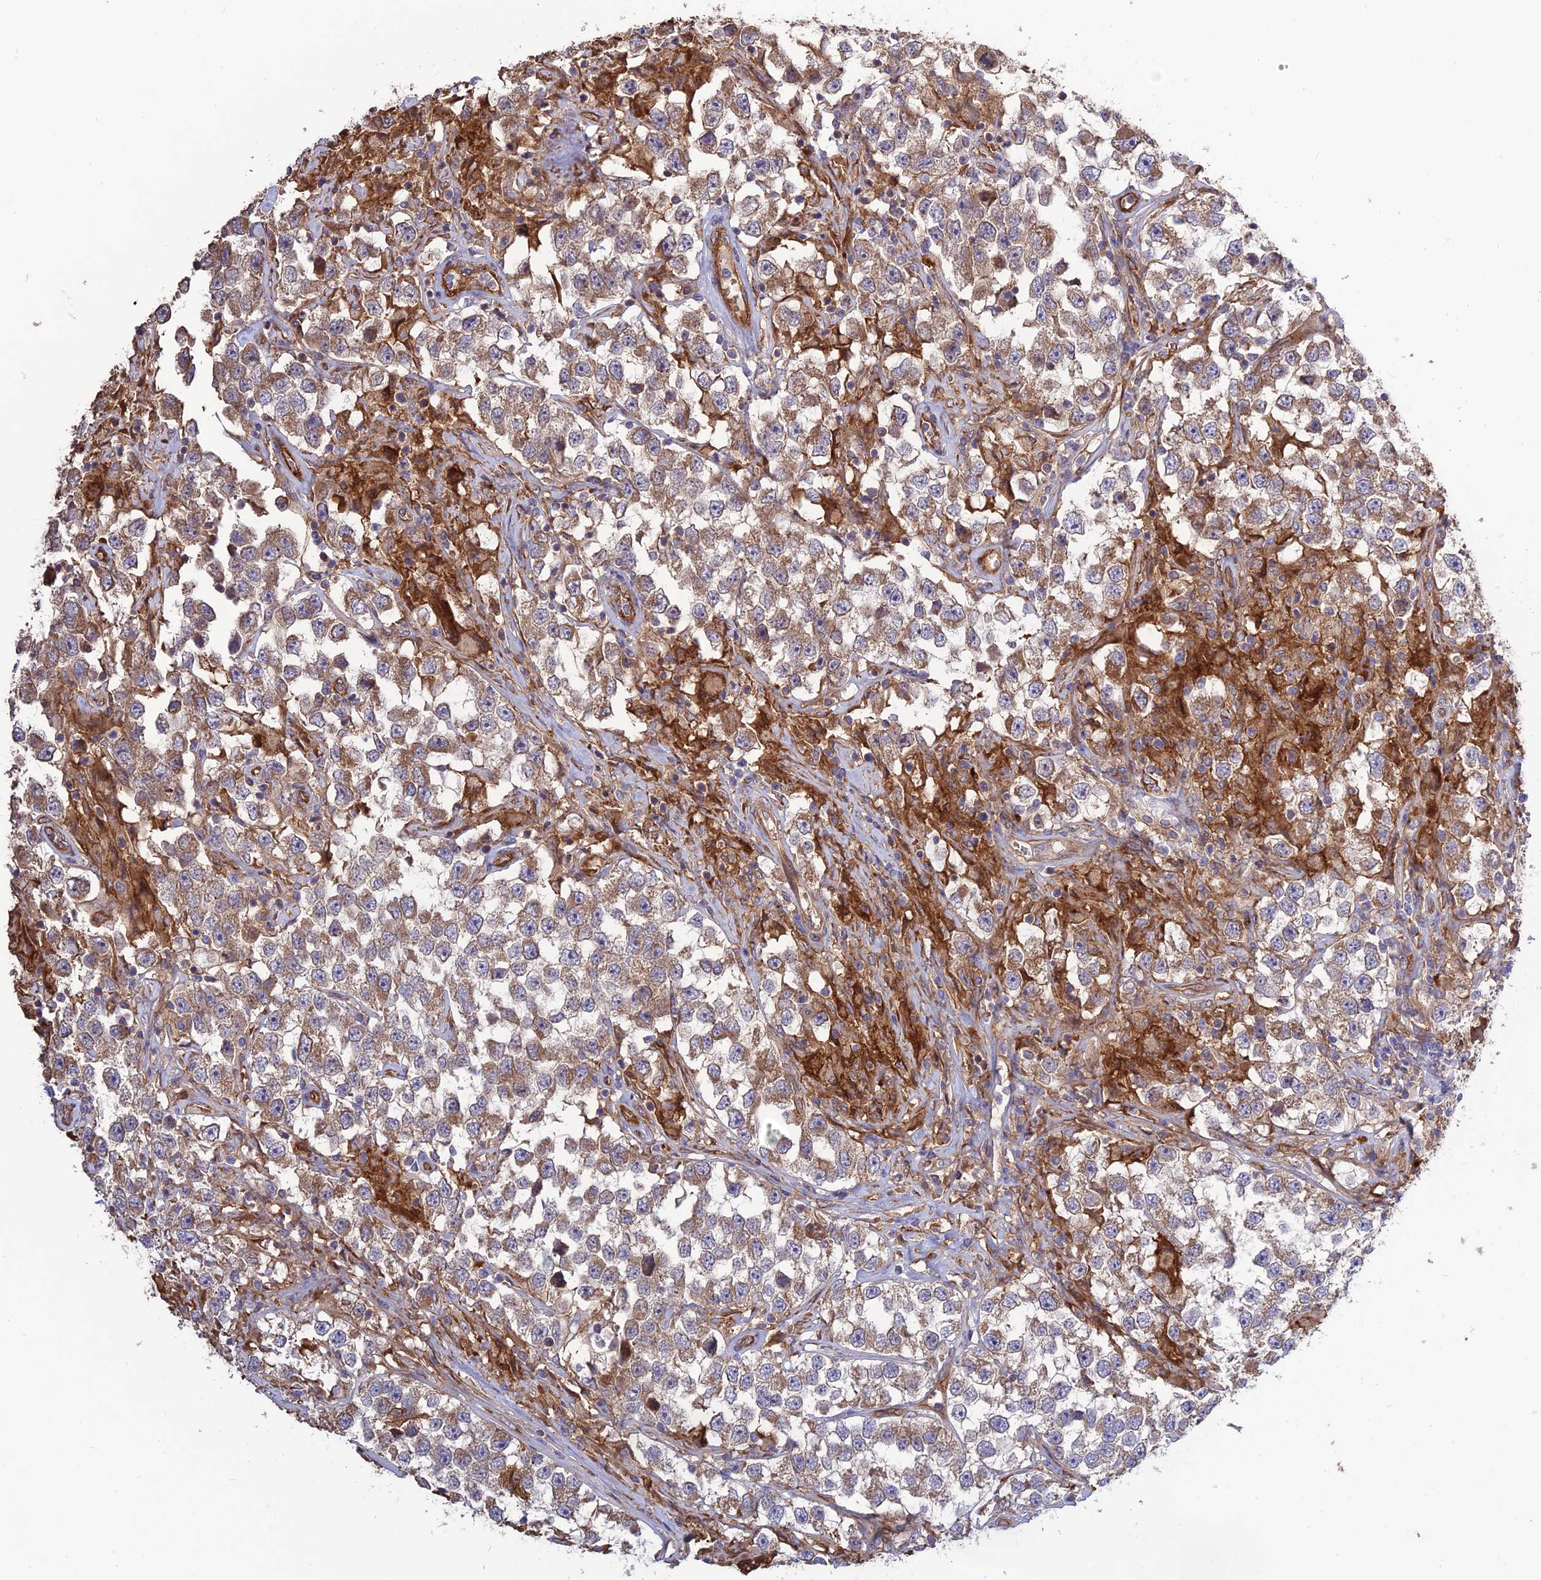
{"staining": {"intensity": "moderate", "quantity": ">75%", "location": "cytoplasmic/membranous"}, "tissue": "testis cancer", "cell_type": "Tumor cells", "image_type": "cancer", "snomed": [{"axis": "morphology", "description": "Seminoma, NOS"}, {"axis": "topography", "description": "Testis"}], "caption": "Immunohistochemical staining of seminoma (testis) shows medium levels of moderate cytoplasmic/membranous protein expression in about >75% of tumor cells. (DAB (3,3'-diaminobenzidine) IHC with brightfield microscopy, high magnification).", "gene": "CRTAP", "patient": {"sex": "male", "age": 46}}